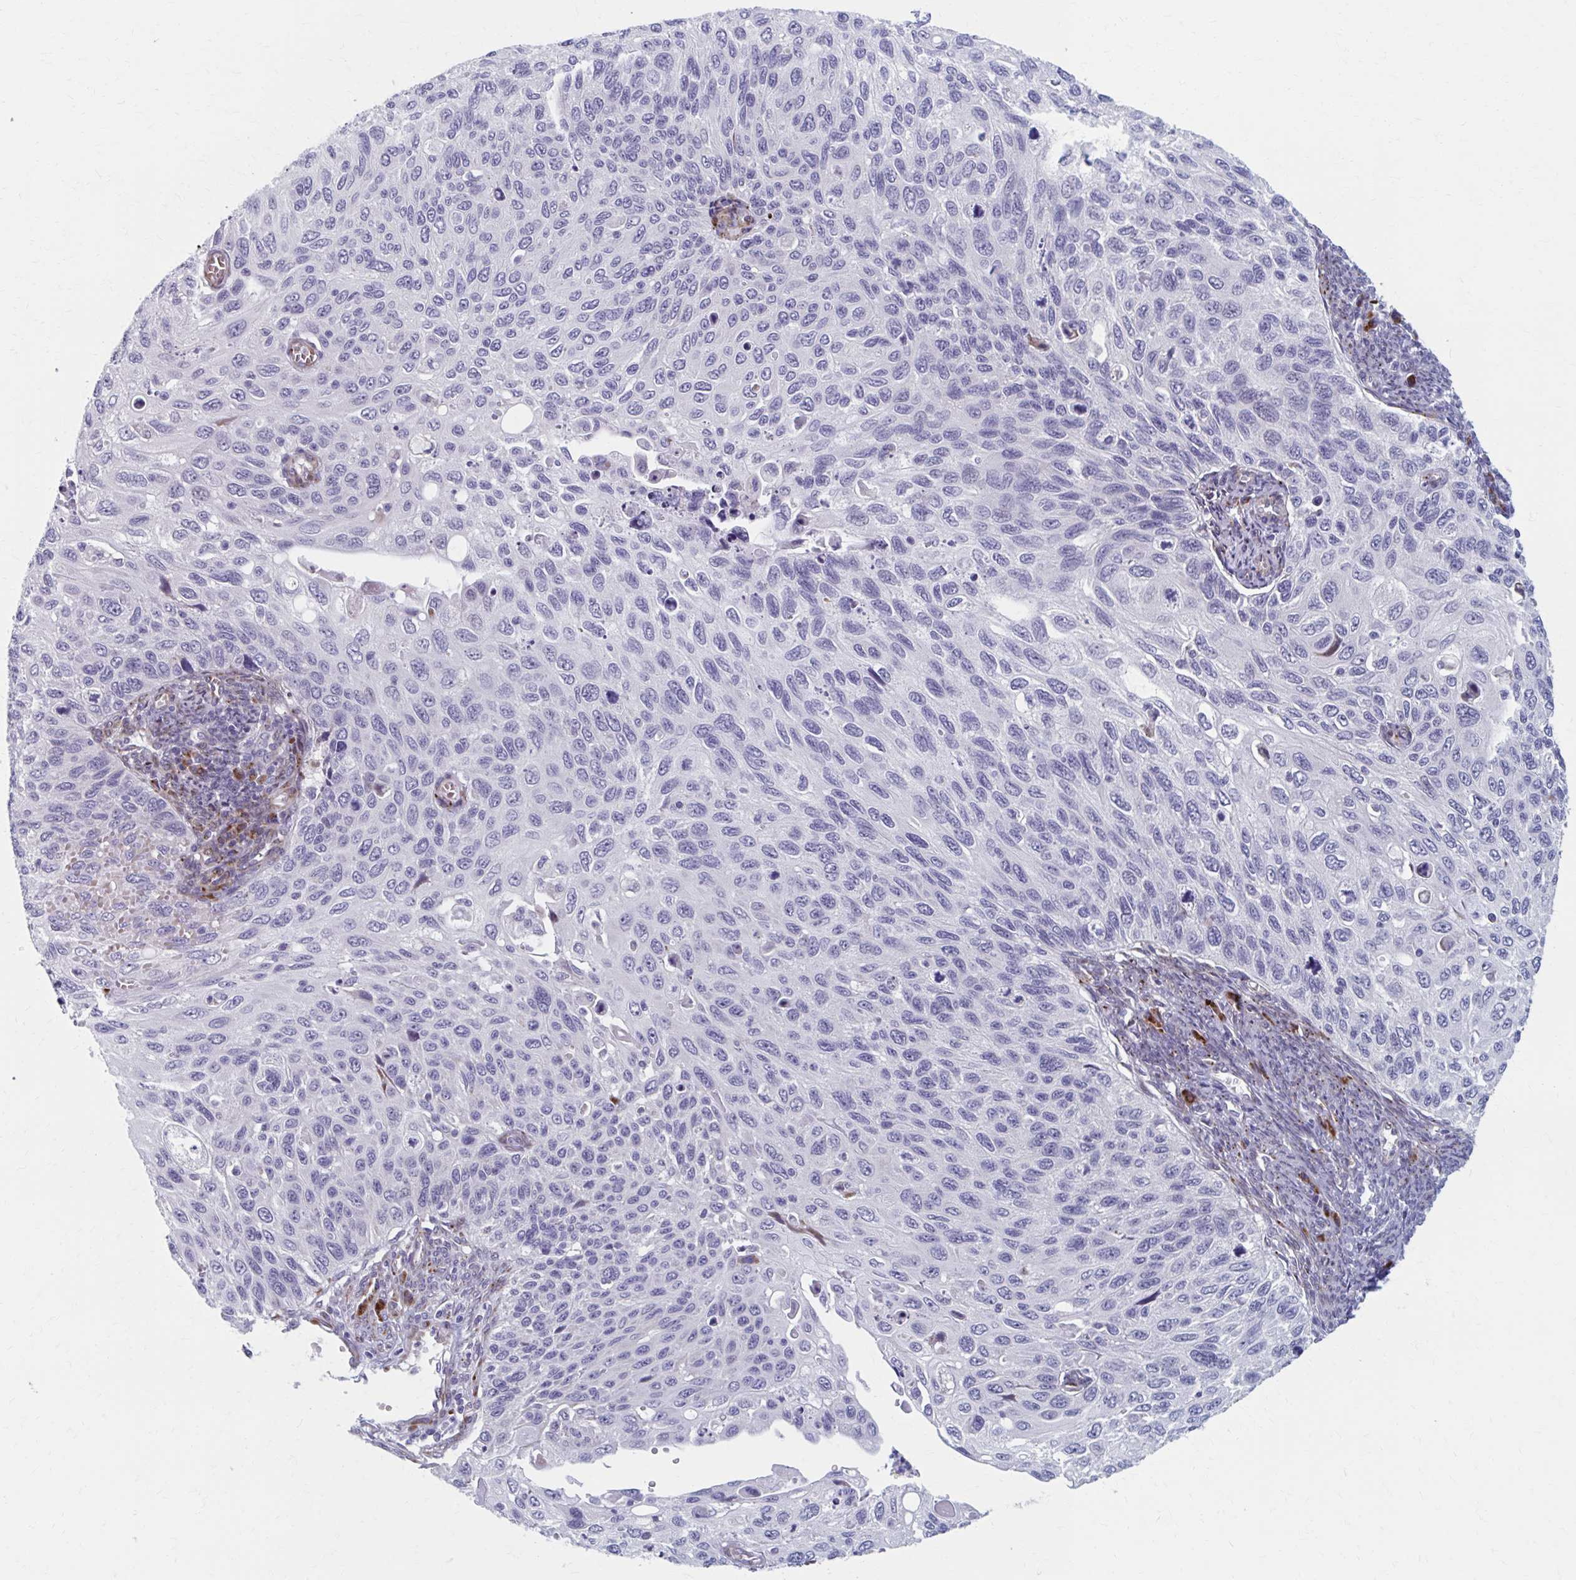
{"staining": {"intensity": "negative", "quantity": "none", "location": "none"}, "tissue": "cervical cancer", "cell_type": "Tumor cells", "image_type": "cancer", "snomed": [{"axis": "morphology", "description": "Squamous cell carcinoma, NOS"}, {"axis": "topography", "description": "Cervix"}], "caption": "Immunohistochemistry (IHC) of cervical cancer shows no positivity in tumor cells.", "gene": "OLFM2", "patient": {"sex": "female", "age": 70}}